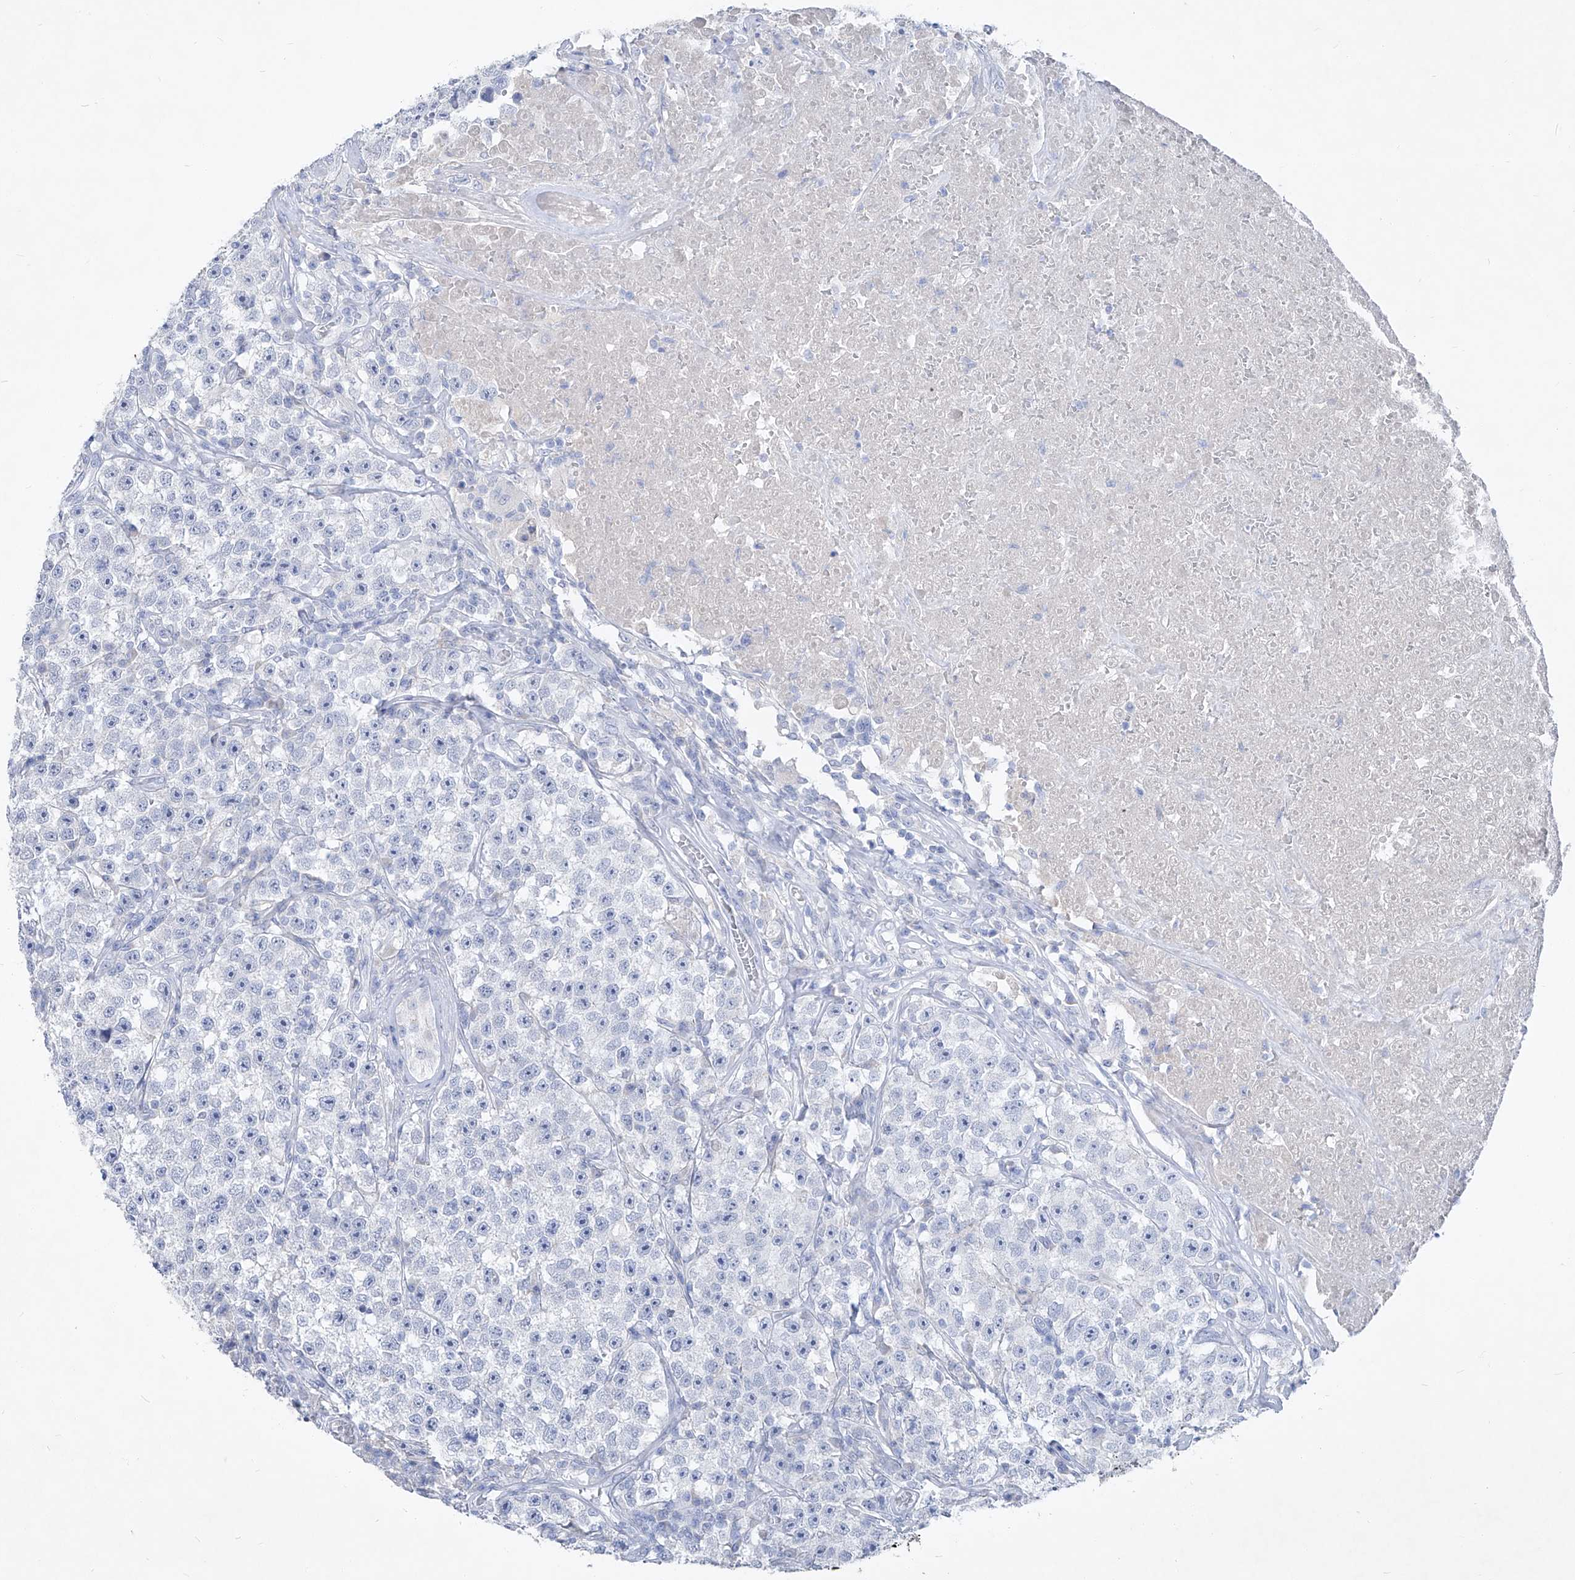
{"staining": {"intensity": "negative", "quantity": "none", "location": "none"}, "tissue": "testis cancer", "cell_type": "Tumor cells", "image_type": "cancer", "snomed": [{"axis": "morphology", "description": "Seminoma, NOS"}, {"axis": "topography", "description": "Testis"}], "caption": "Testis cancer stained for a protein using immunohistochemistry (IHC) reveals no expression tumor cells.", "gene": "FRS3", "patient": {"sex": "male", "age": 22}}